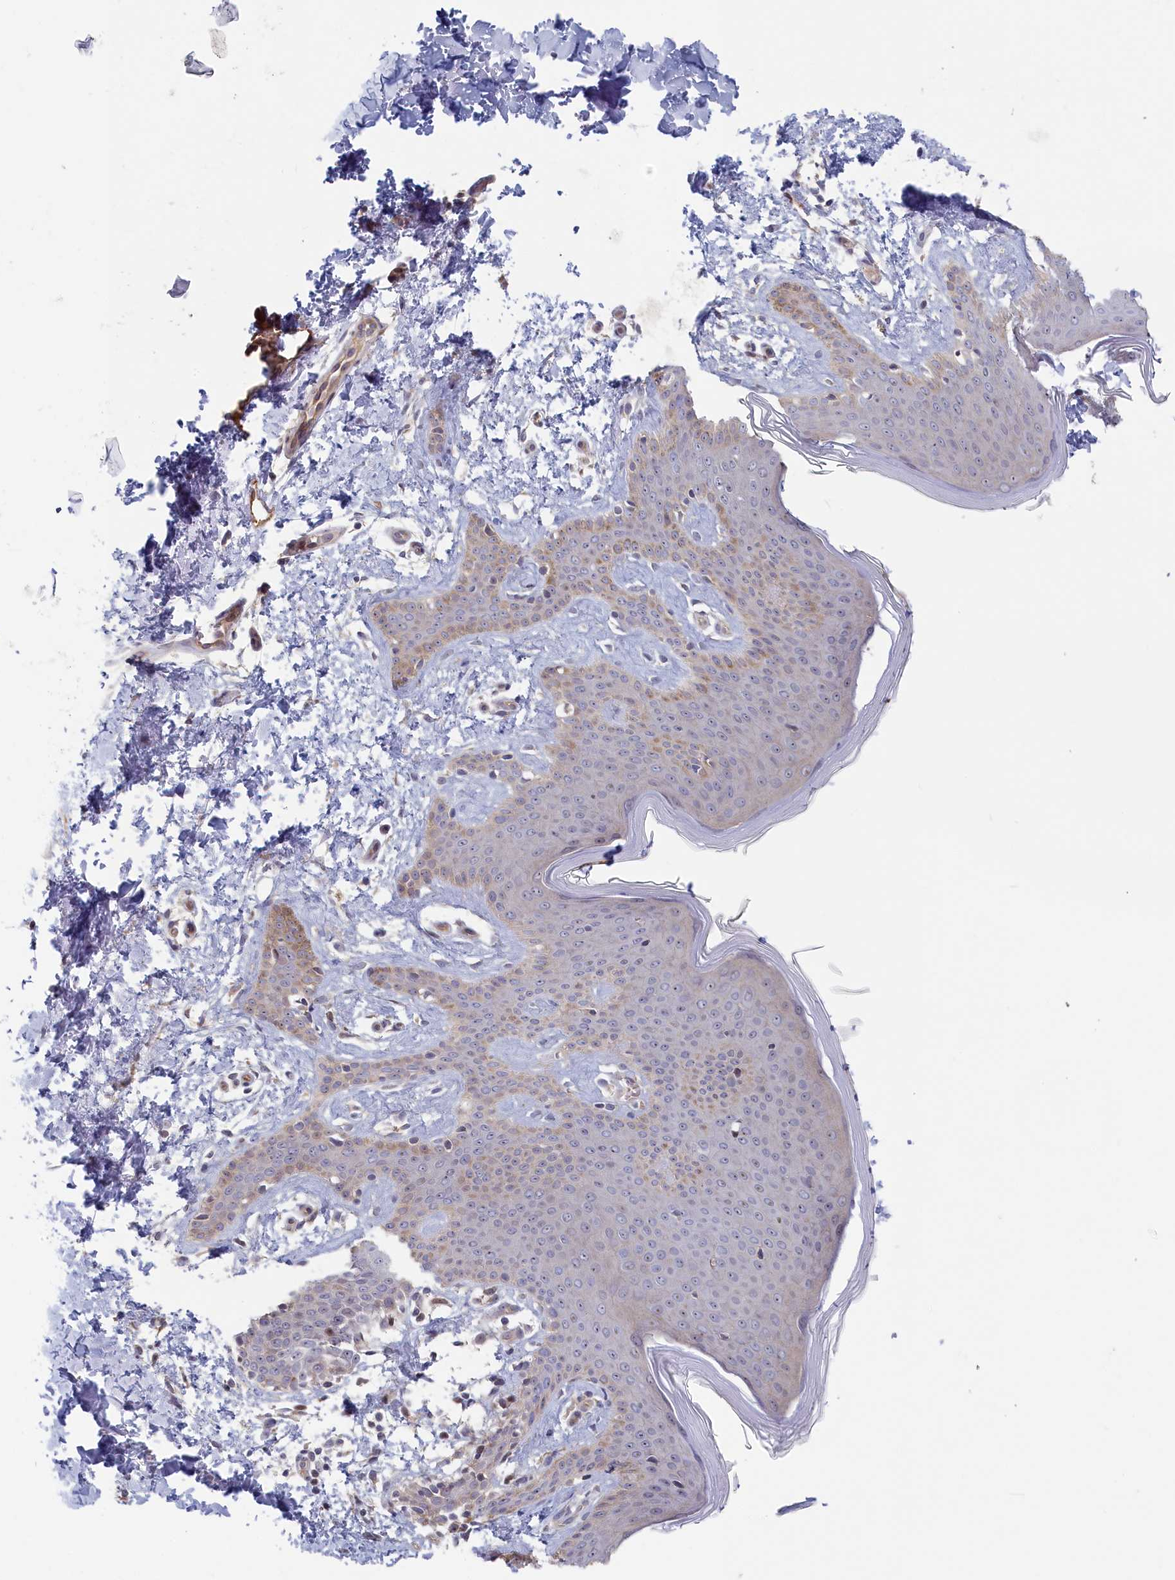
{"staining": {"intensity": "negative", "quantity": "none", "location": "none"}, "tissue": "skin", "cell_type": "Fibroblasts", "image_type": "normal", "snomed": [{"axis": "morphology", "description": "Normal tissue, NOS"}, {"axis": "topography", "description": "Skin"}], "caption": "DAB immunohistochemical staining of unremarkable human skin demonstrates no significant staining in fibroblasts.", "gene": "INTS4", "patient": {"sex": "male", "age": 36}}